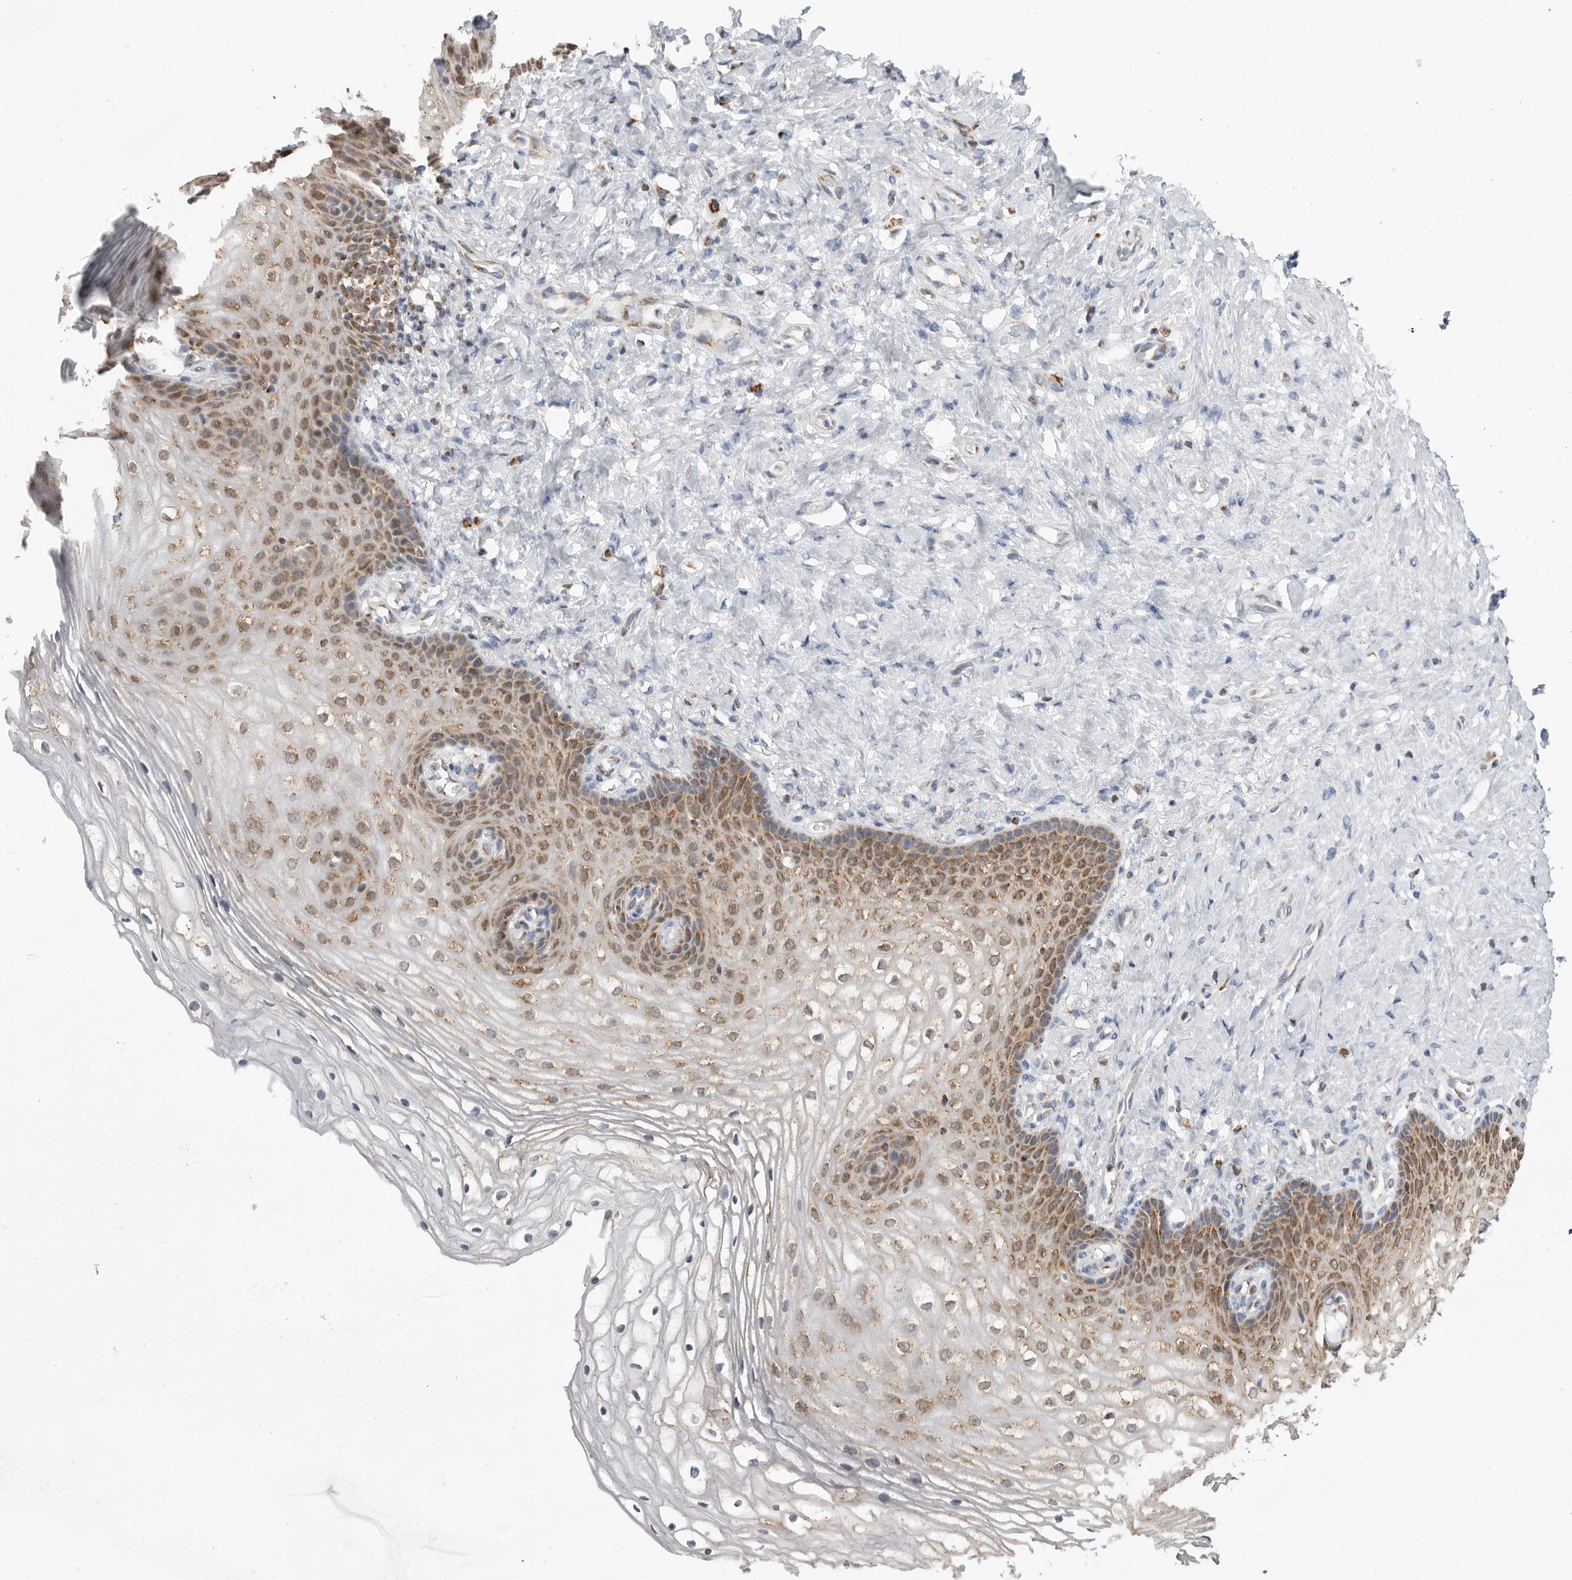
{"staining": {"intensity": "moderate", "quantity": ">75%", "location": "cytoplasmic/membranous"}, "tissue": "vagina", "cell_type": "Squamous epithelial cells", "image_type": "normal", "snomed": [{"axis": "morphology", "description": "Normal tissue, NOS"}, {"axis": "topography", "description": "Vagina"}], "caption": "About >75% of squamous epithelial cells in benign vagina display moderate cytoplasmic/membranous protein expression as visualized by brown immunohistochemical staining.", "gene": "COX5A", "patient": {"sex": "female", "age": 60}}